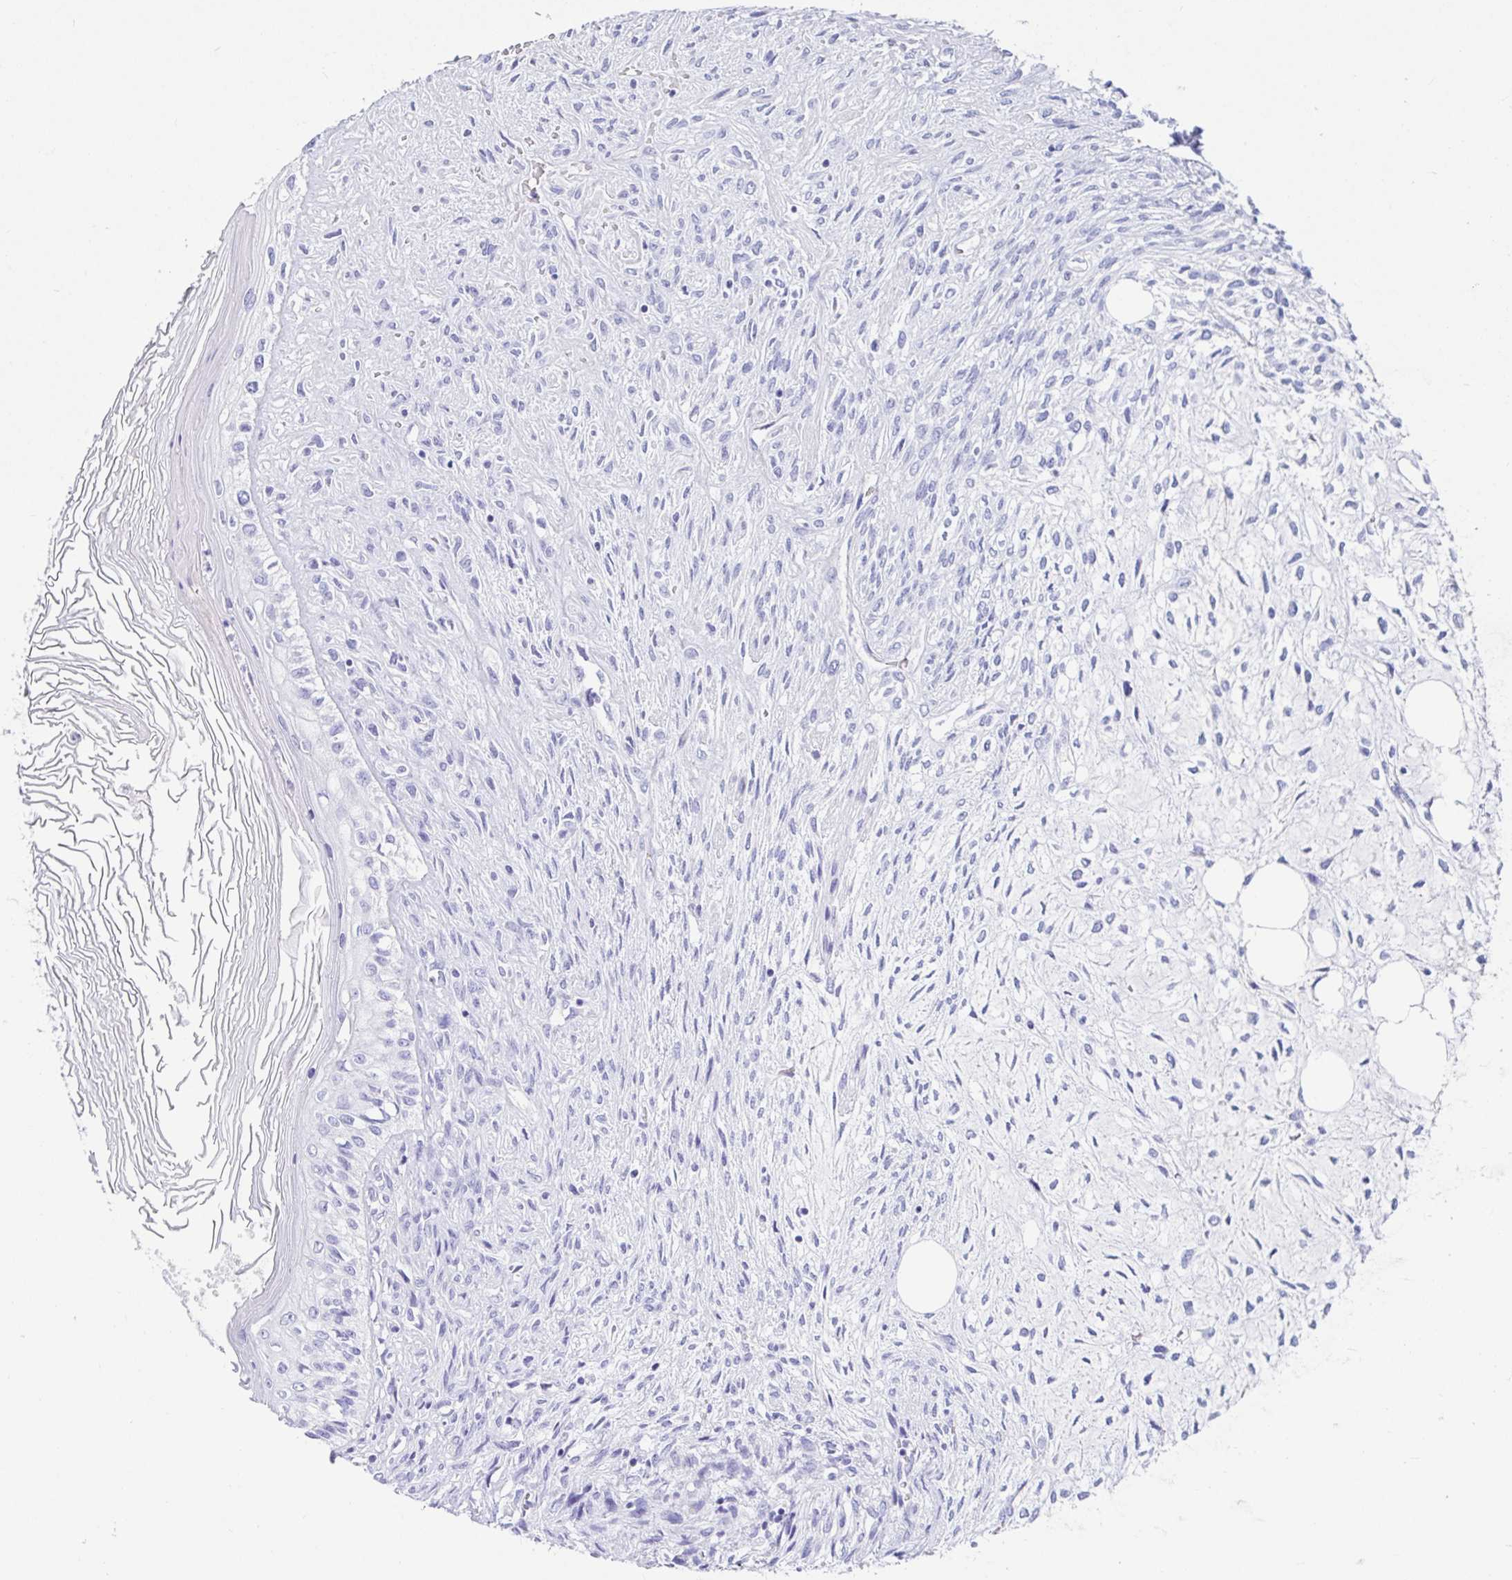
{"staining": {"intensity": "negative", "quantity": "none", "location": "none"}, "tissue": "testis cancer", "cell_type": "Tumor cells", "image_type": "cancer", "snomed": [{"axis": "morphology", "description": "Carcinoma, Embryonal, NOS"}, {"axis": "topography", "description": "Testis"}], "caption": "DAB (3,3'-diaminobenzidine) immunohistochemical staining of testis cancer reveals no significant staining in tumor cells.", "gene": "ZPBP2", "patient": {"sex": "male", "age": 37}}